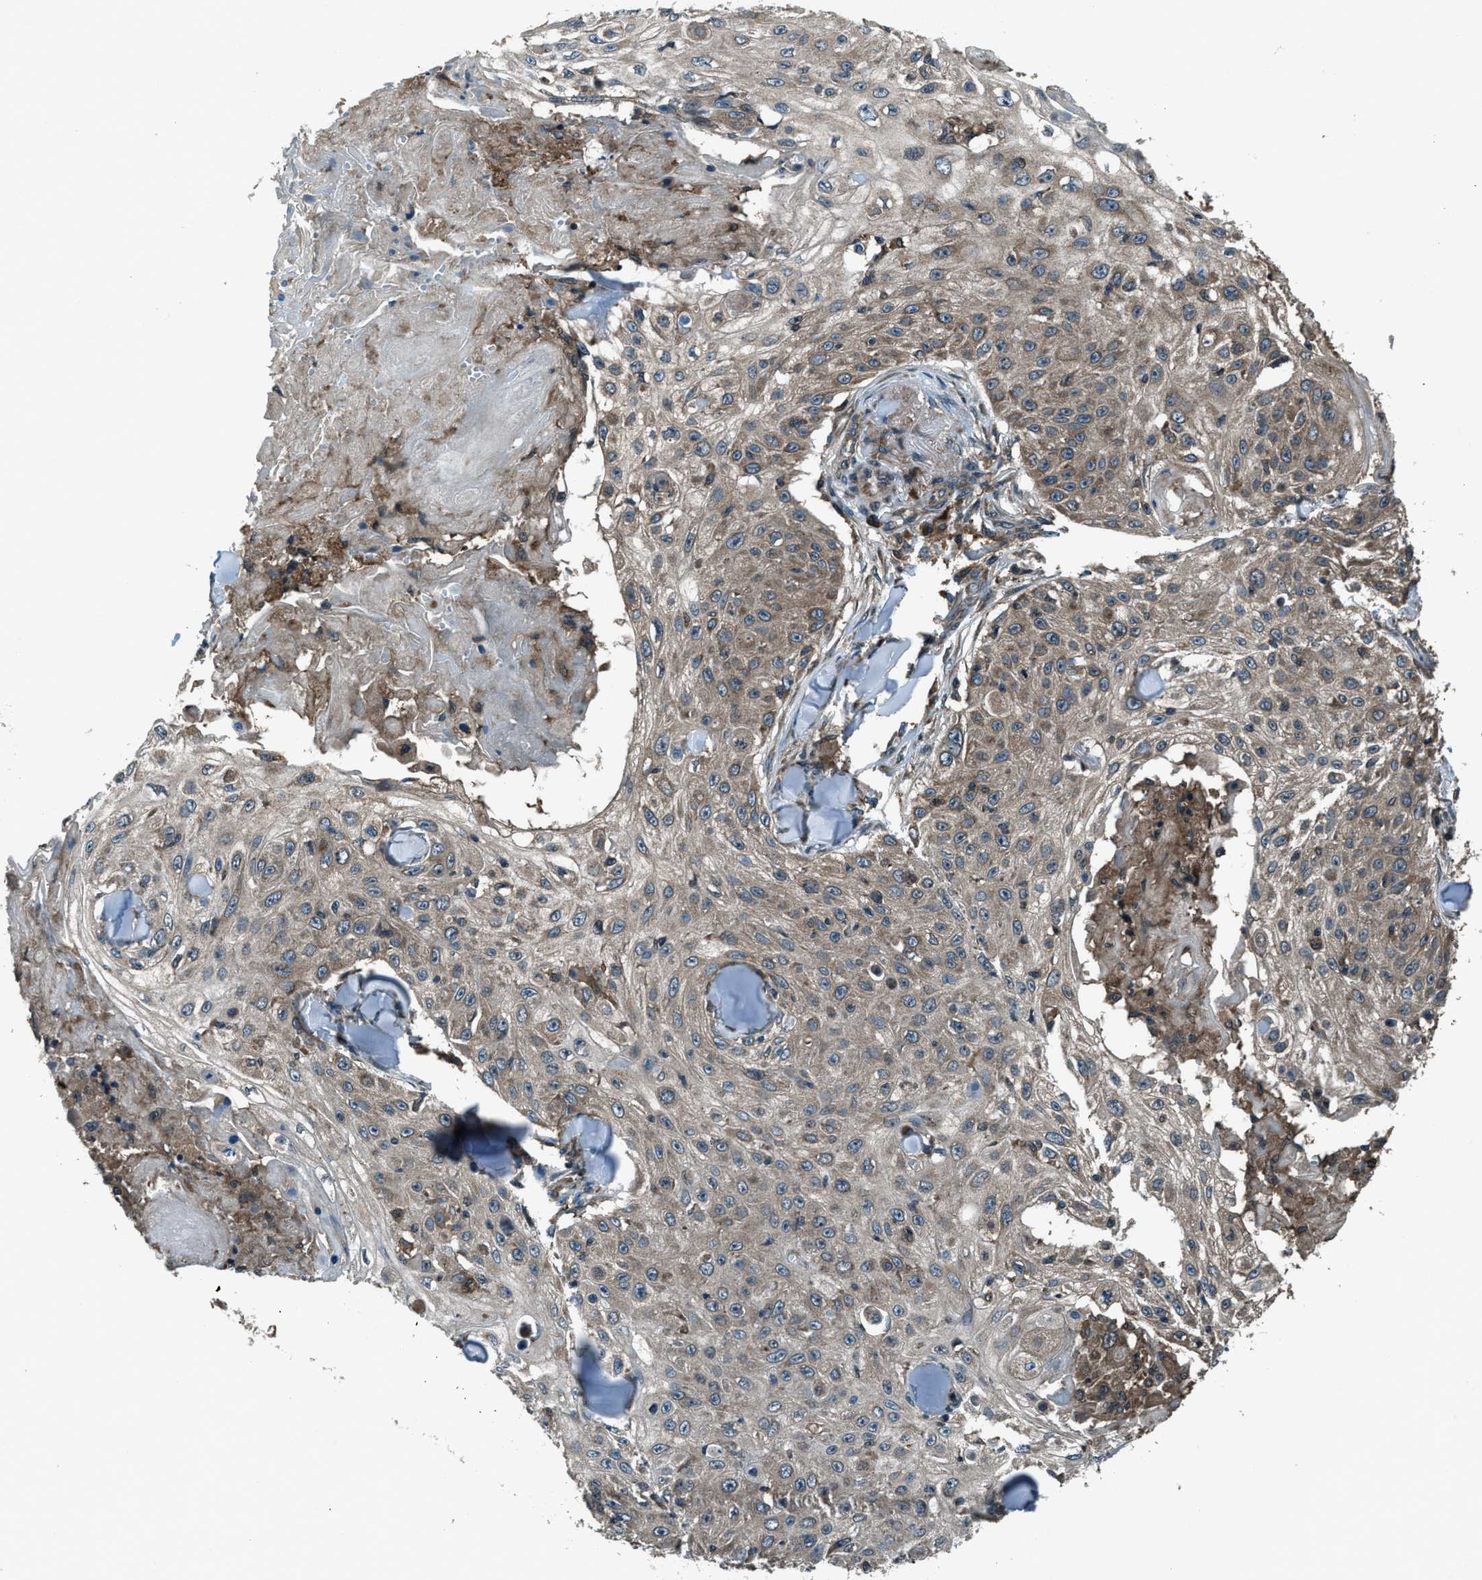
{"staining": {"intensity": "weak", "quantity": ">75%", "location": "cytoplasmic/membranous"}, "tissue": "skin cancer", "cell_type": "Tumor cells", "image_type": "cancer", "snomed": [{"axis": "morphology", "description": "Squamous cell carcinoma, NOS"}, {"axis": "topography", "description": "Skin"}], "caption": "Skin squamous cell carcinoma tissue displays weak cytoplasmic/membranous positivity in approximately >75% of tumor cells, visualized by immunohistochemistry.", "gene": "TRIM4", "patient": {"sex": "male", "age": 86}}